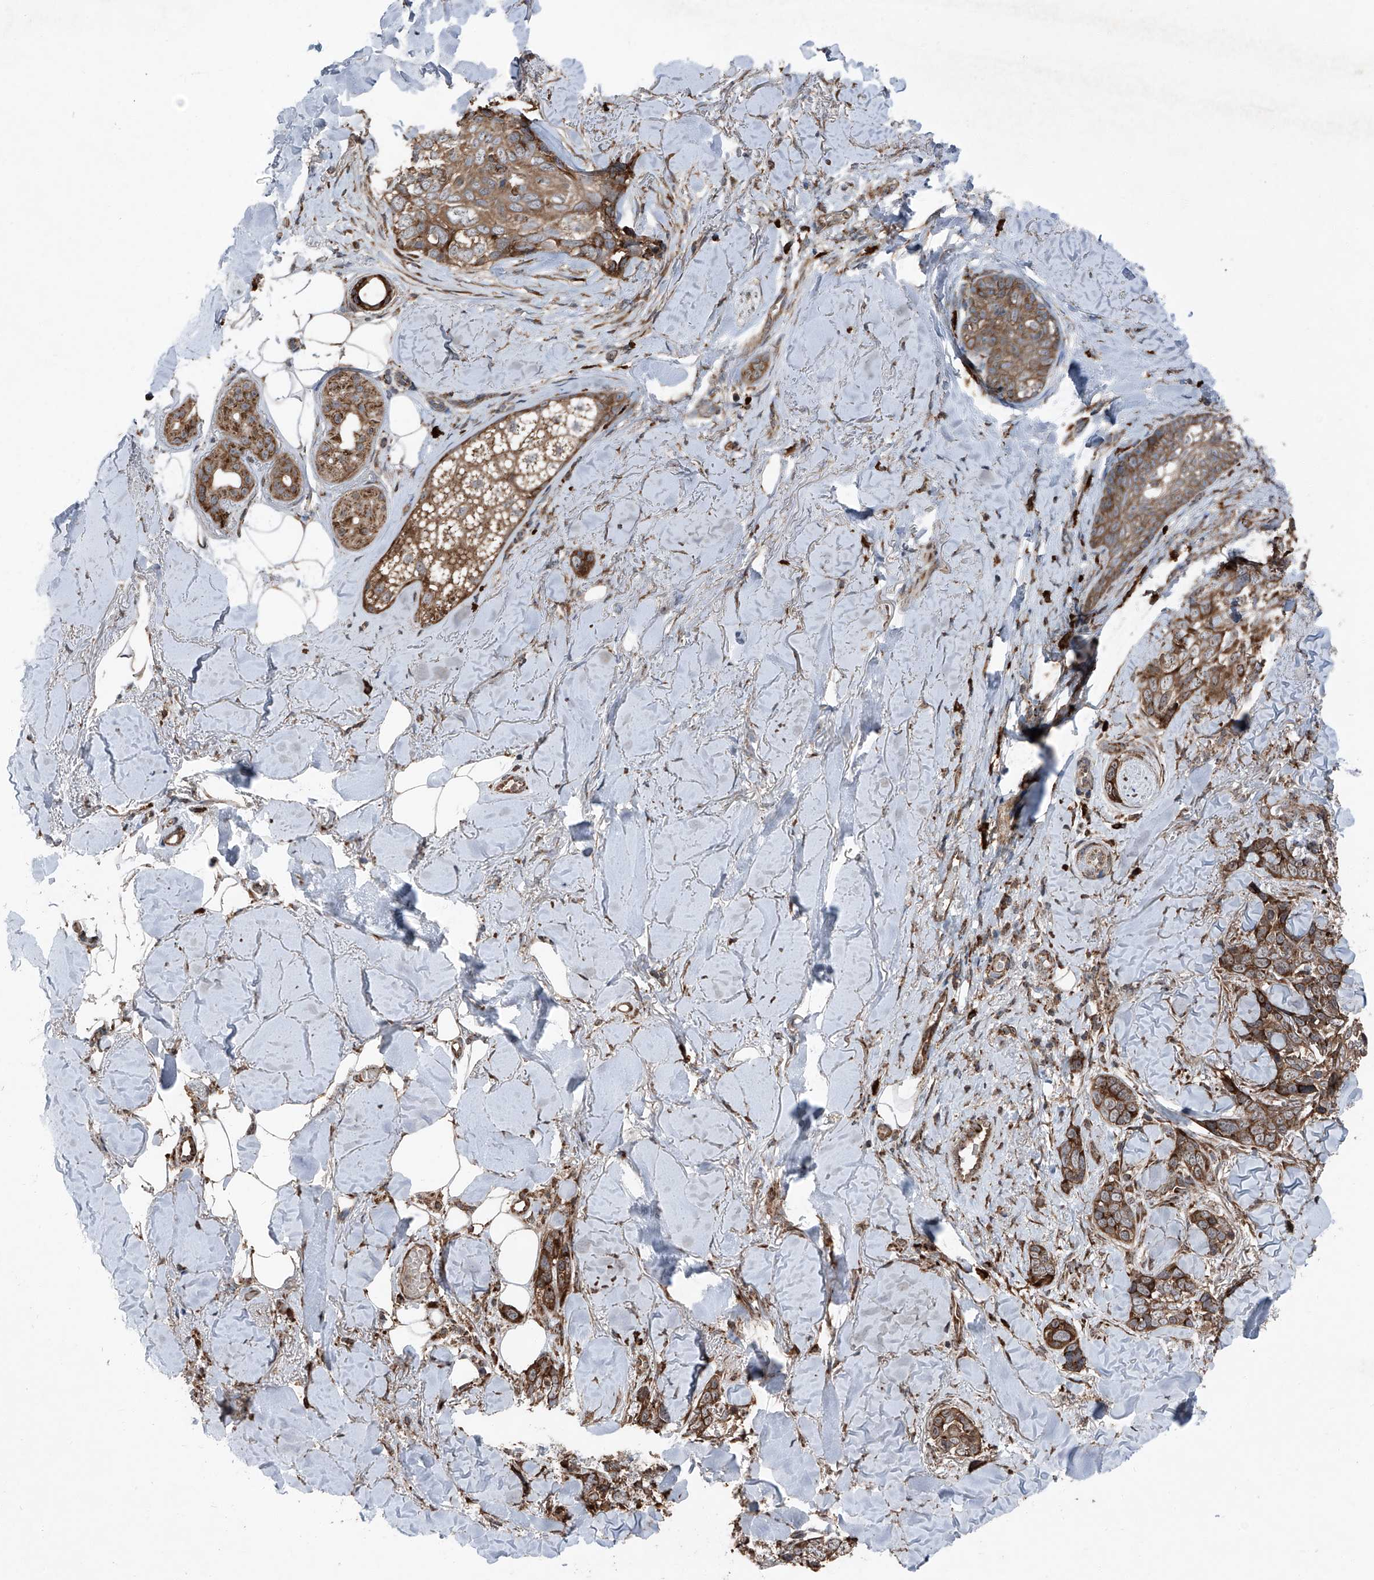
{"staining": {"intensity": "moderate", "quantity": ">75%", "location": "cytoplasmic/membranous"}, "tissue": "skin cancer", "cell_type": "Tumor cells", "image_type": "cancer", "snomed": [{"axis": "morphology", "description": "Basal cell carcinoma"}, {"axis": "topography", "description": "Skin"}], "caption": "Skin cancer was stained to show a protein in brown. There is medium levels of moderate cytoplasmic/membranous positivity in about >75% of tumor cells.", "gene": "LIMK1", "patient": {"sex": "female", "age": 82}}